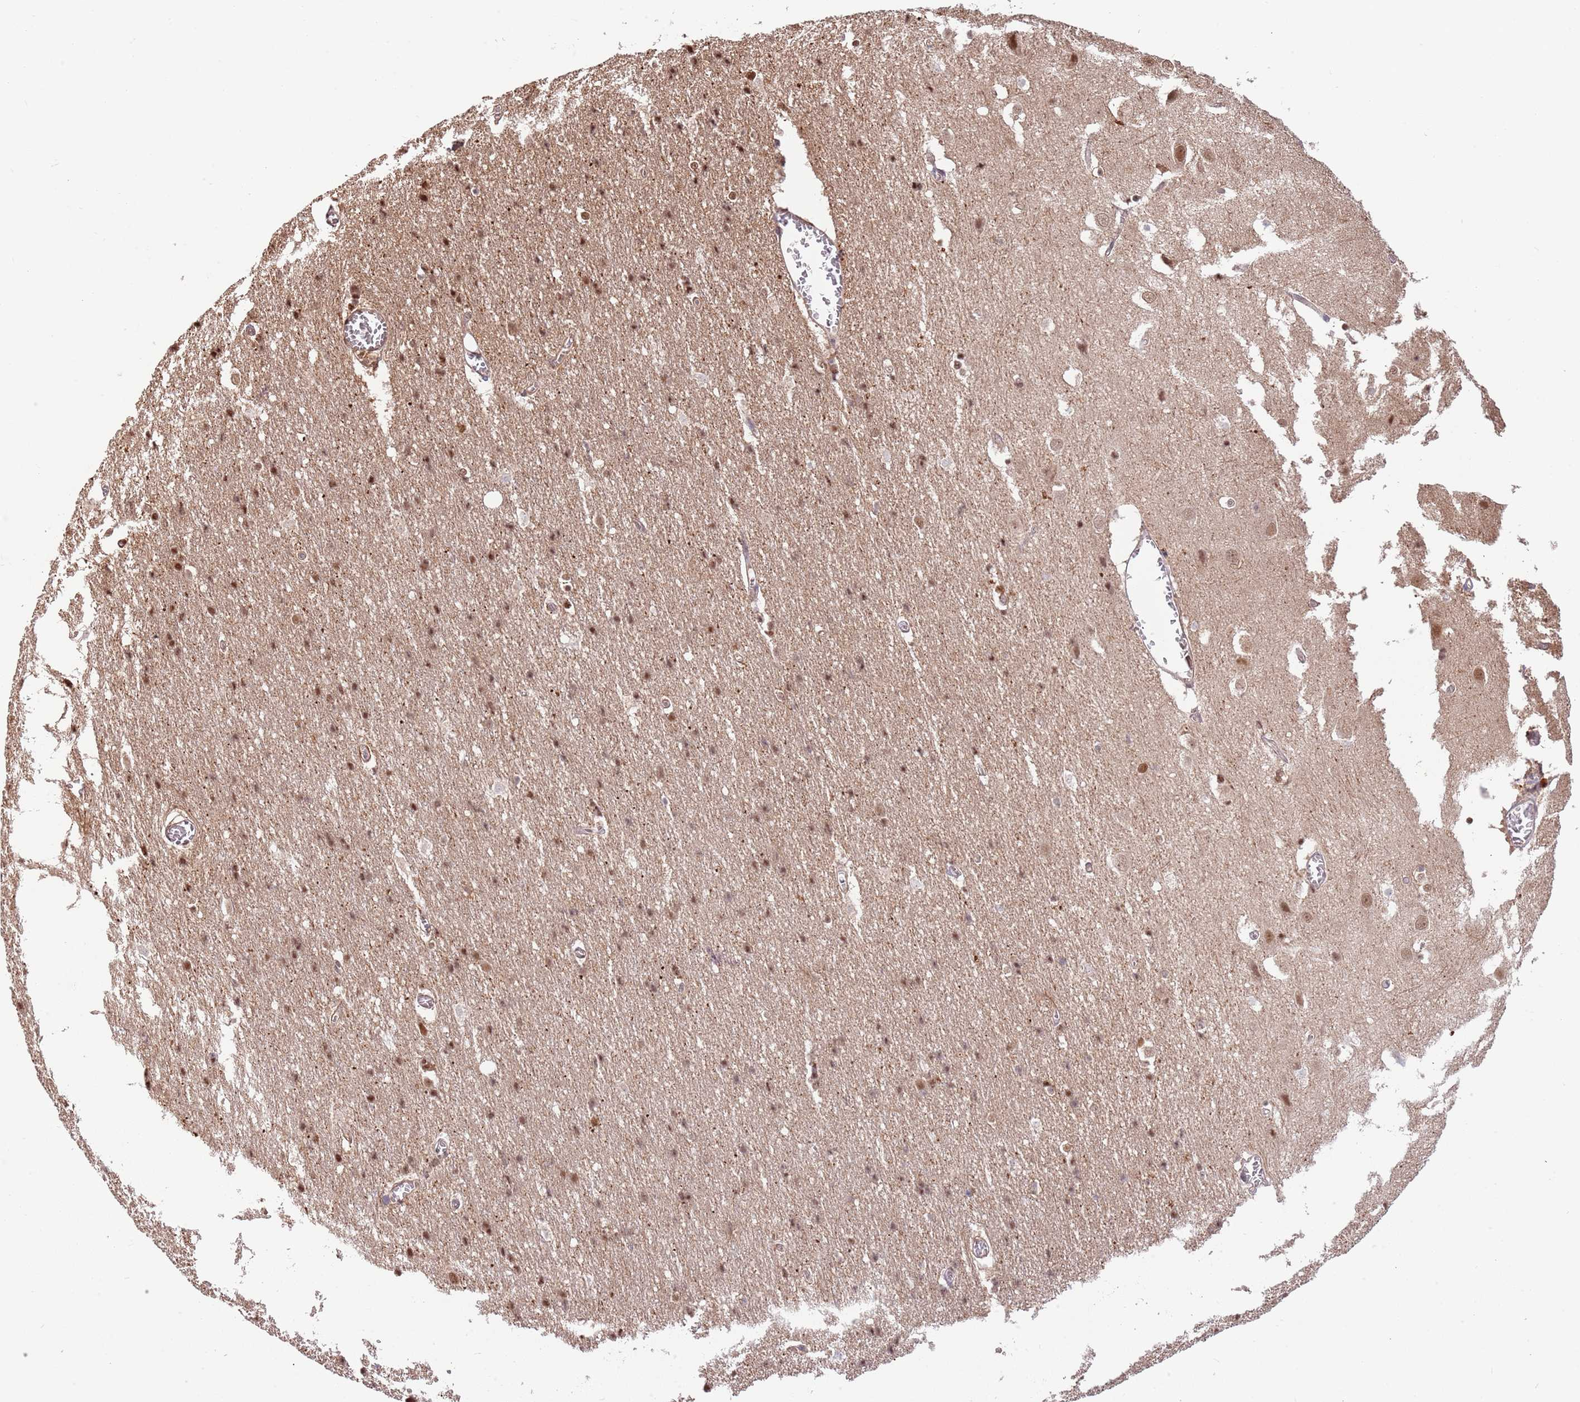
{"staining": {"intensity": "weak", "quantity": "25%-75%", "location": "cytoplasmic/membranous,nuclear"}, "tissue": "cerebral cortex", "cell_type": "Endothelial cells", "image_type": "normal", "snomed": [{"axis": "morphology", "description": "Normal tissue, NOS"}, {"axis": "topography", "description": "Cerebral cortex"}], "caption": "A brown stain shows weak cytoplasmic/membranous,nuclear staining of a protein in endothelial cells of benign cerebral cortex.", "gene": "PLSCR5", "patient": {"sex": "male", "age": 54}}